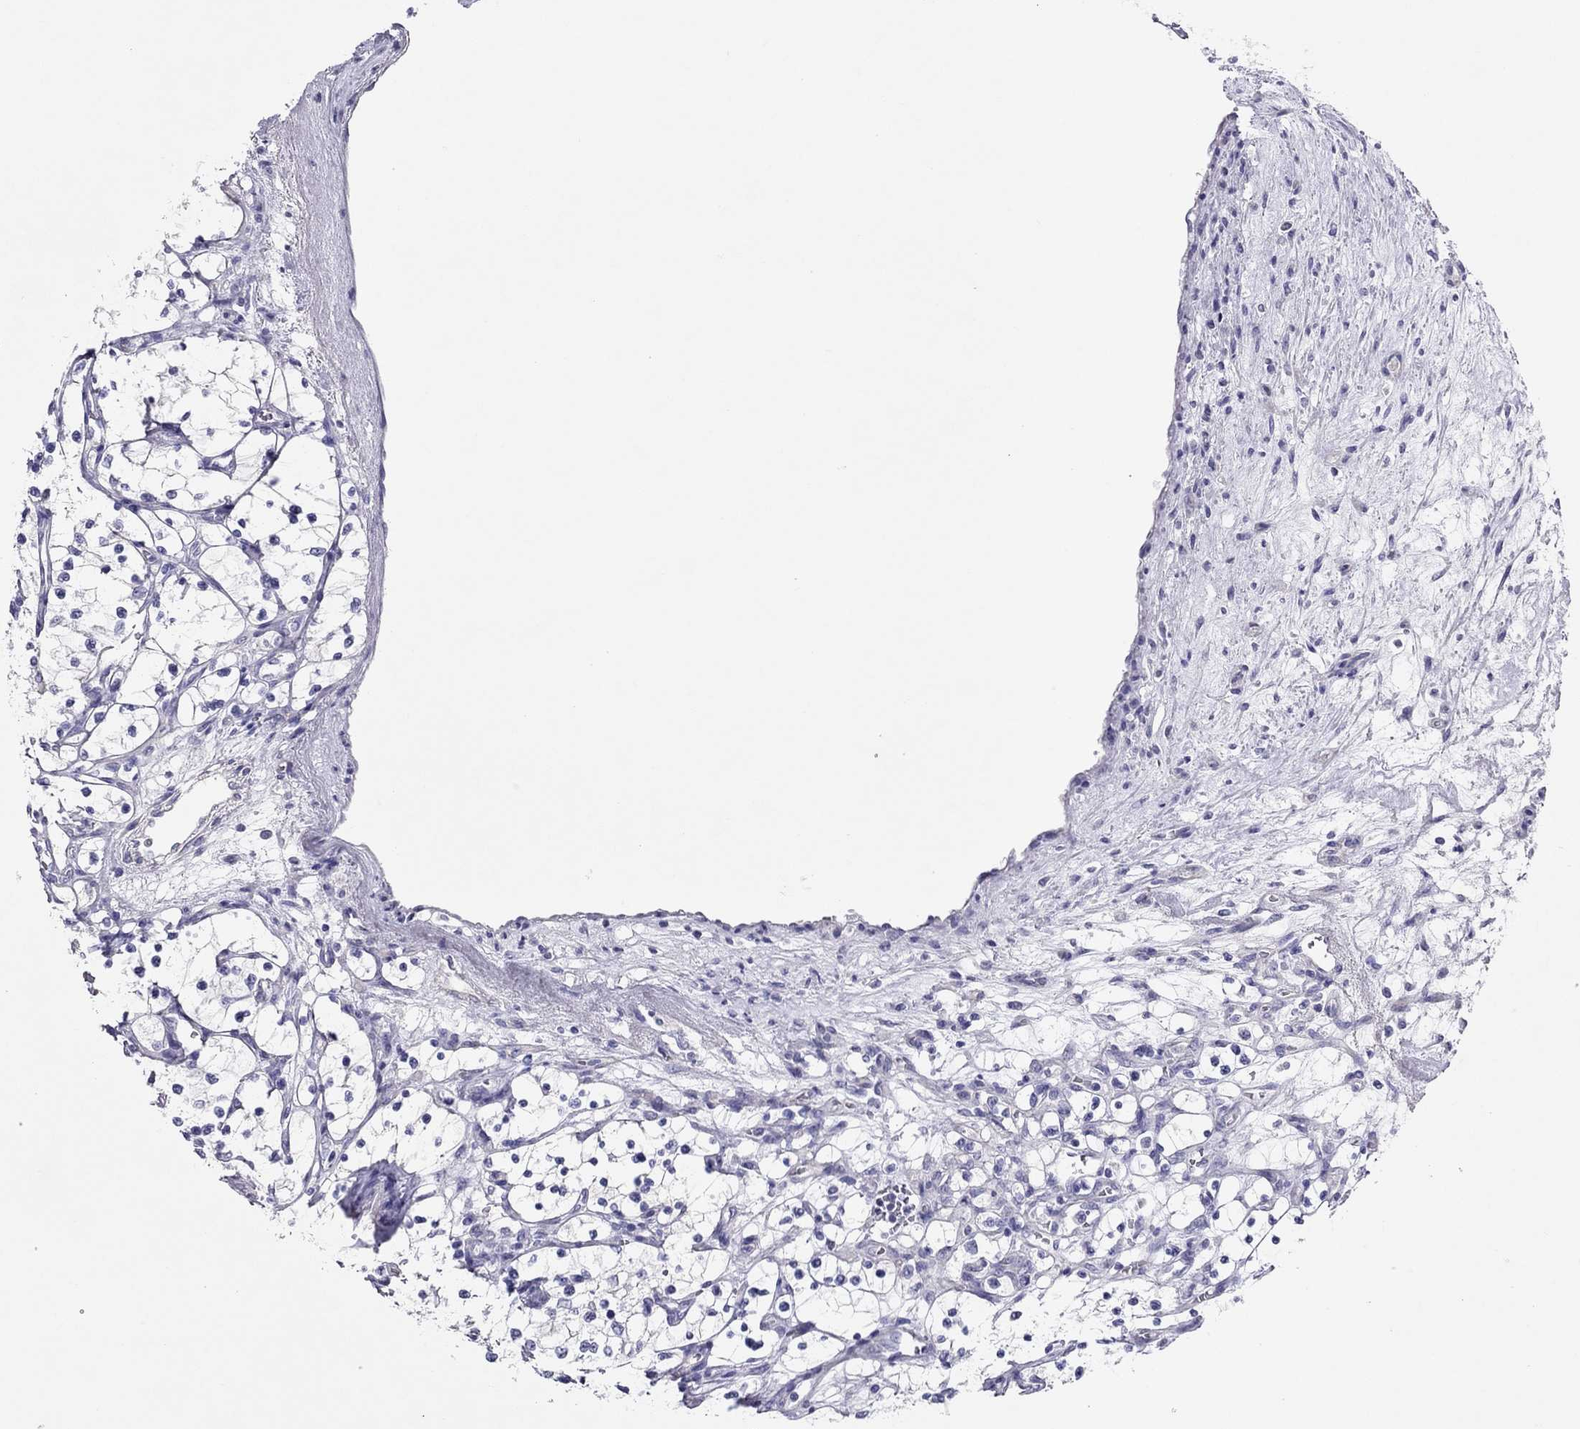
{"staining": {"intensity": "negative", "quantity": "none", "location": "none"}, "tissue": "renal cancer", "cell_type": "Tumor cells", "image_type": "cancer", "snomed": [{"axis": "morphology", "description": "Adenocarcinoma, NOS"}, {"axis": "topography", "description": "Kidney"}], "caption": "The histopathology image reveals no staining of tumor cells in renal cancer. (DAB (3,3'-diaminobenzidine) immunohistochemistry with hematoxylin counter stain).", "gene": "CAPNS2", "patient": {"sex": "female", "age": 69}}